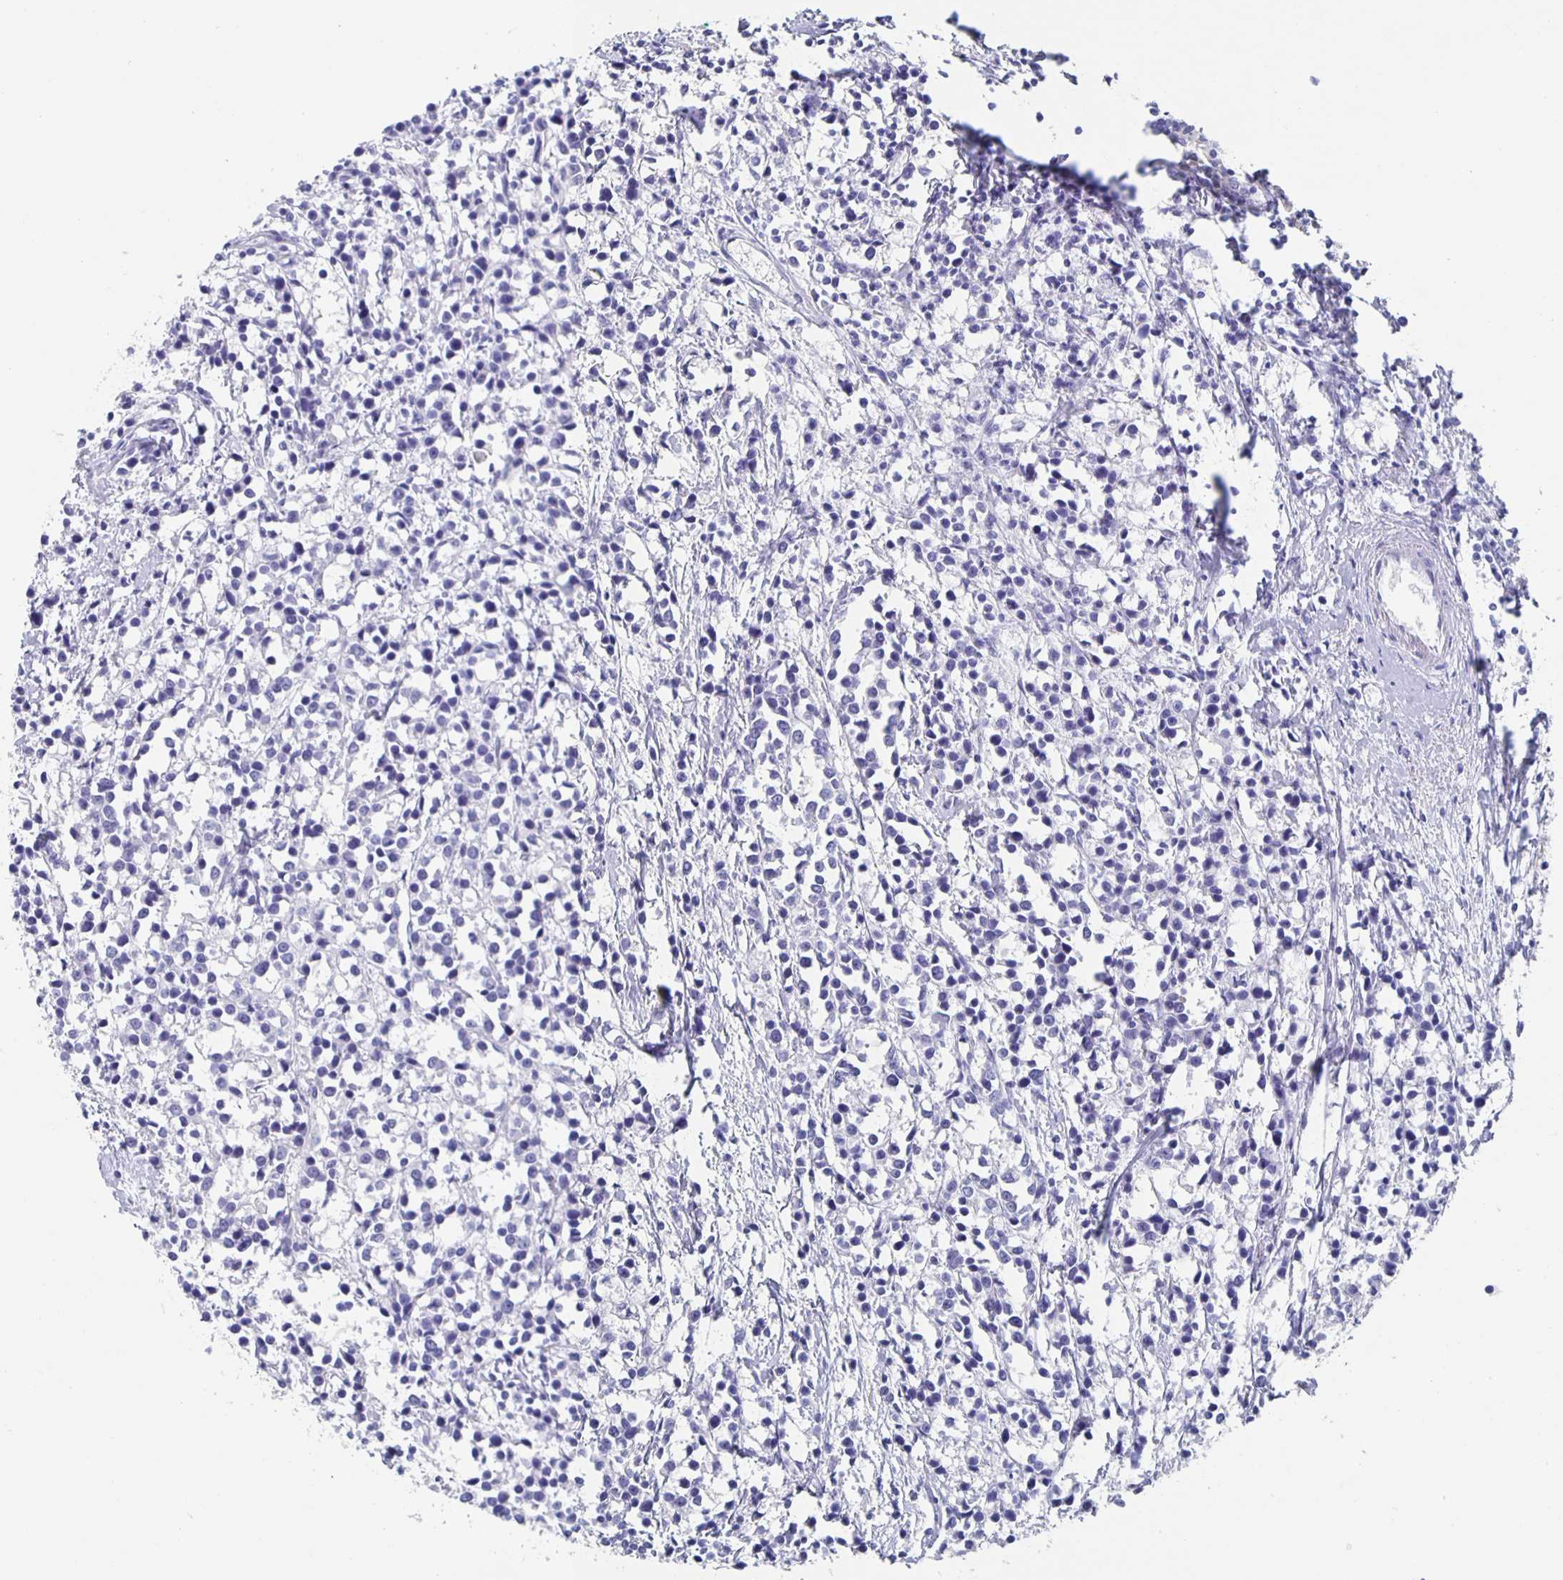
{"staining": {"intensity": "negative", "quantity": "none", "location": "none"}, "tissue": "breast cancer", "cell_type": "Tumor cells", "image_type": "cancer", "snomed": [{"axis": "morphology", "description": "Duct carcinoma"}, {"axis": "topography", "description": "Breast"}], "caption": "This is a image of IHC staining of breast cancer (invasive ductal carcinoma), which shows no positivity in tumor cells. (Stains: DAB (3,3'-diaminobenzidine) immunohistochemistry (IHC) with hematoxylin counter stain, Microscopy: brightfield microscopy at high magnification).", "gene": "SLC34A2", "patient": {"sex": "female", "age": 80}}